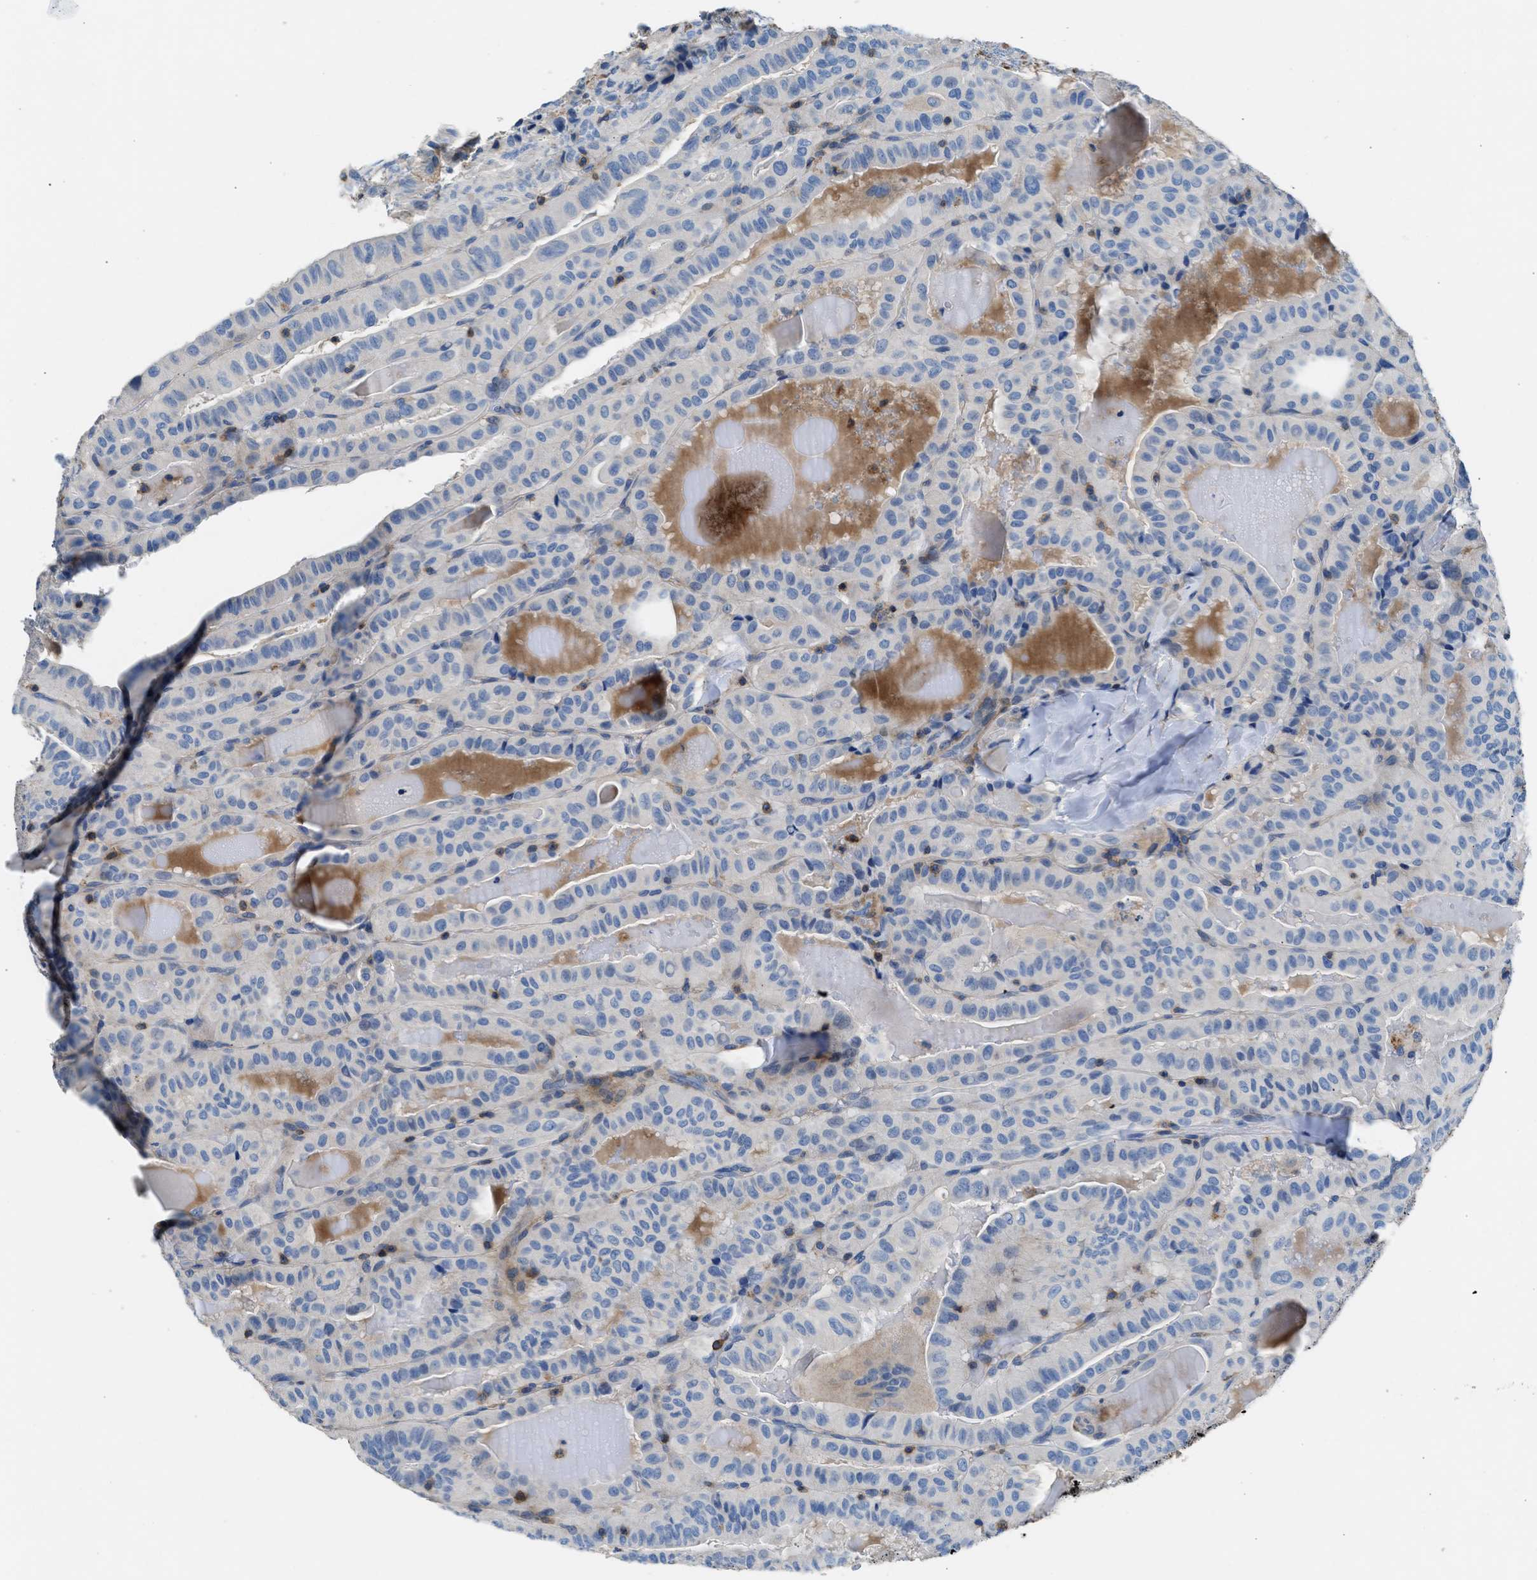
{"staining": {"intensity": "negative", "quantity": "none", "location": "none"}, "tissue": "thyroid cancer", "cell_type": "Tumor cells", "image_type": "cancer", "snomed": [{"axis": "morphology", "description": "Papillary adenocarcinoma, NOS"}, {"axis": "topography", "description": "Thyroid gland"}], "caption": "This histopathology image is of papillary adenocarcinoma (thyroid) stained with immunohistochemistry to label a protein in brown with the nuclei are counter-stained blue. There is no positivity in tumor cells.", "gene": "KCNQ4", "patient": {"sex": "male", "age": 77}}